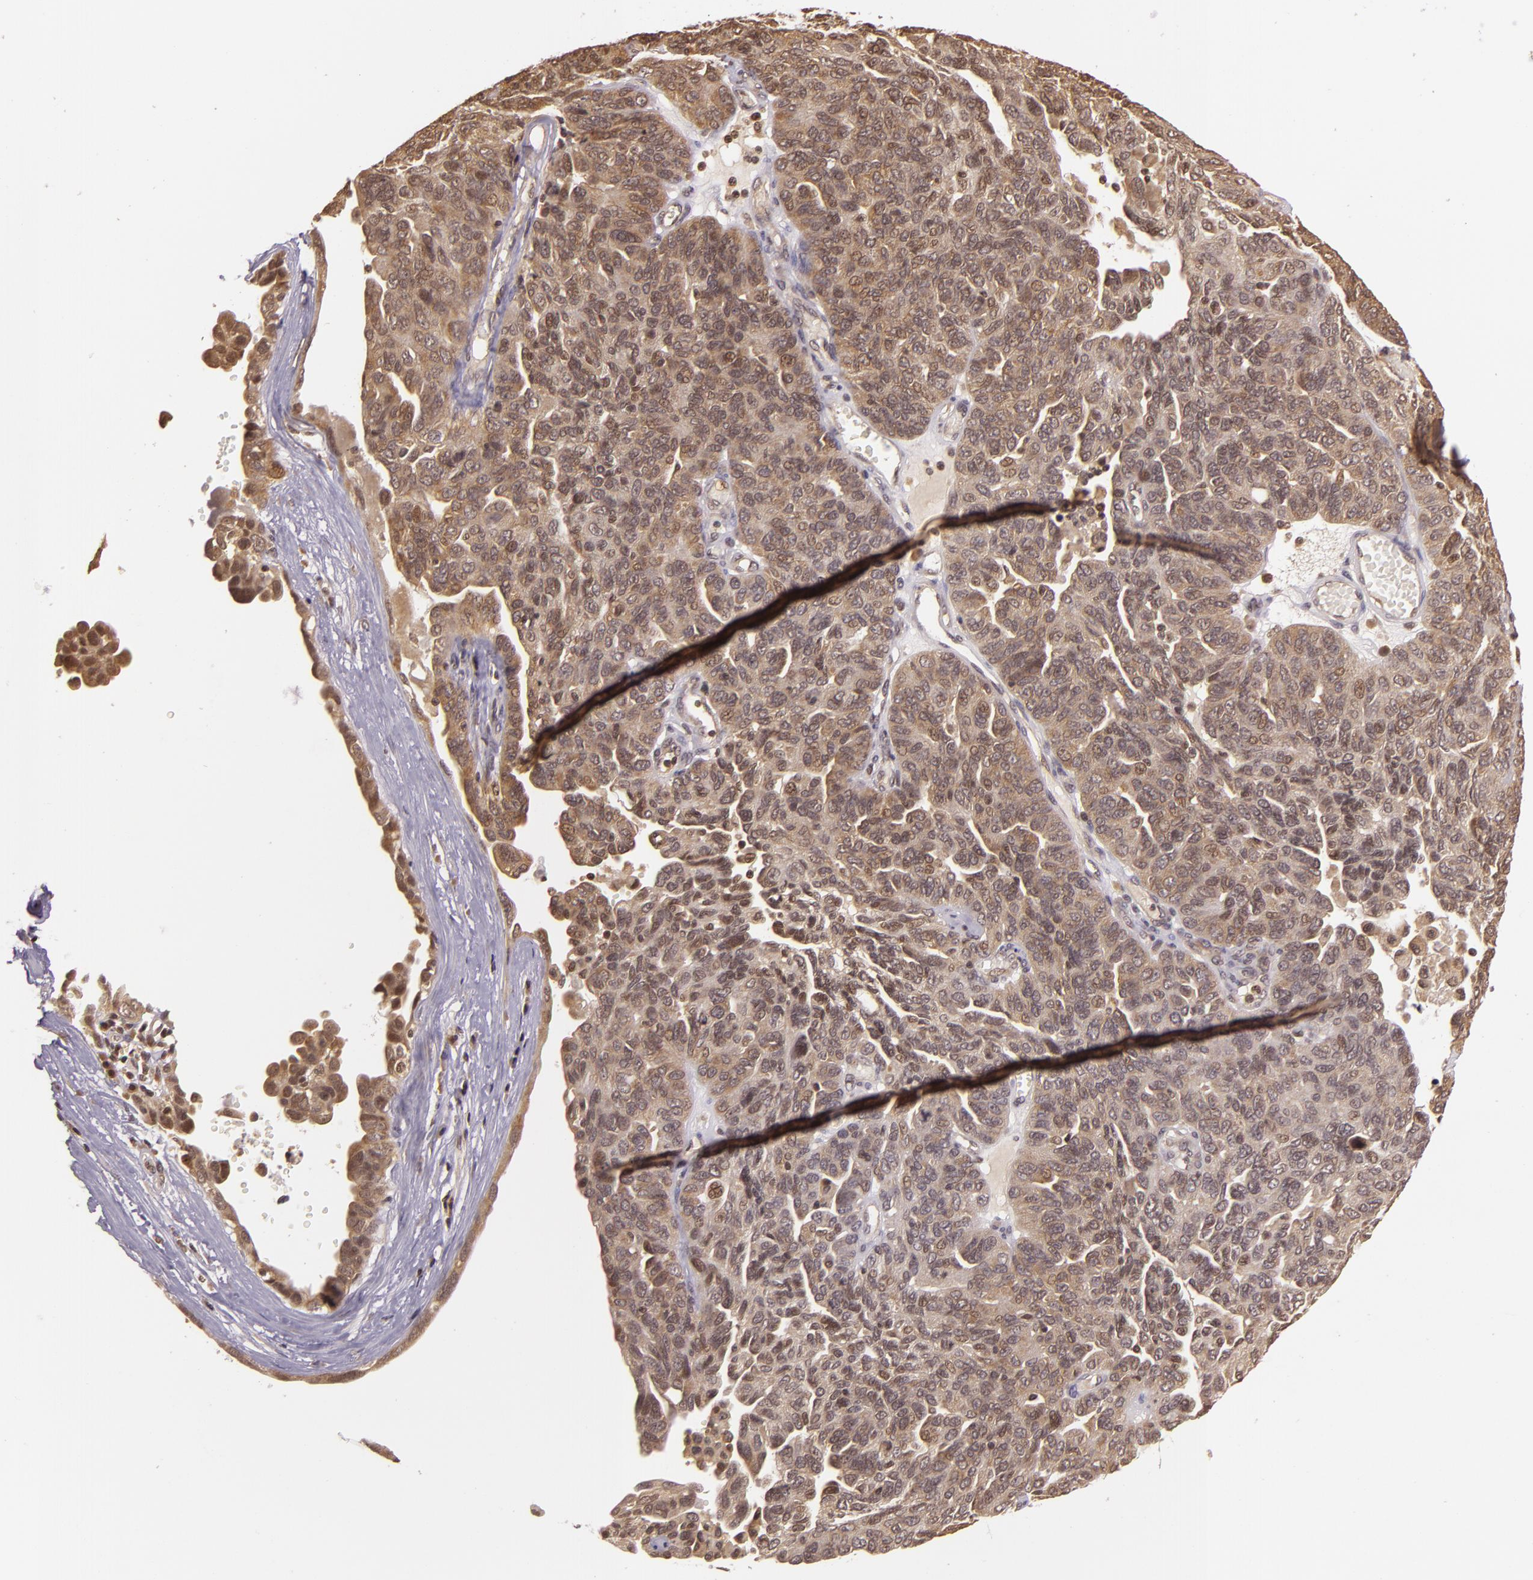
{"staining": {"intensity": "moderate", "quantity": ">75%", "location": "cytoplasmic/membranous"}, "tissue": "ovarian cancer", "cell_type": "Tumor cells", "image_type": "cancer", "snomed": [{"axis": "morphology", "description": "Cystadenocarcinoma, serous, NOS"}, {"axis": "topography", "description": "Ovary"}], "caption": "Tumor cells demonstrate medium levels of moderate cytoplasmic/membranous positivity in about >75% of cells in human serous cystadenocarcinoma (ovarian).", "gene": "TXNRD2", "patient": {"sex": "female", "age": 64}}